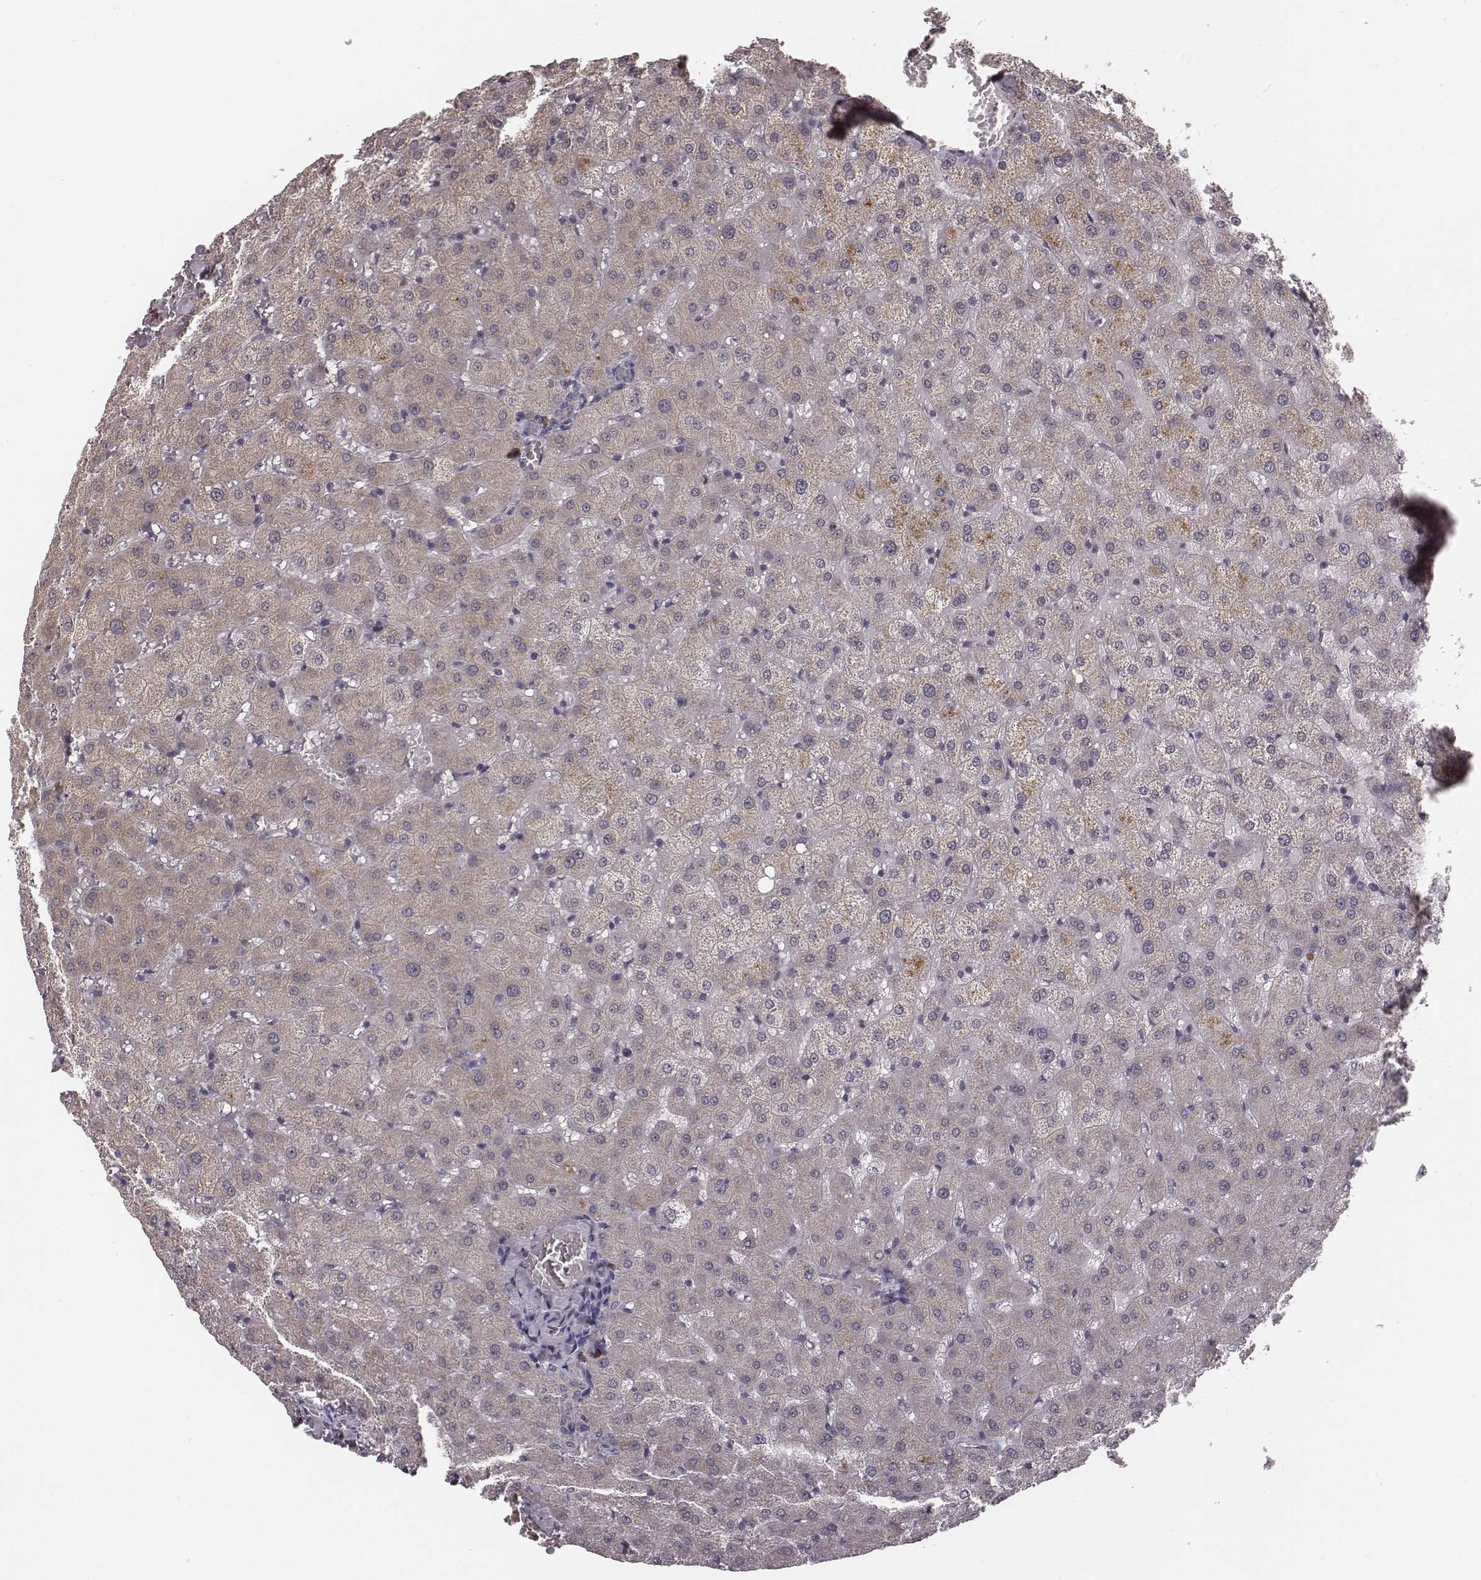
{"staining": {"intensity": "negative", "quantity": "none", "location": "none"}, "tissue": "liver", "cell_type": "Cholangiocytes", "image_type": "normal", "snomed": [{"axis": "morphology", "description": "Normal tissue, NOS"}, {"axis": "topography", "description": "Liver"}], "caption": "Micrograph shows no protein positivity in cholangiocytes of normal liver. Brightfield microscopy of immunohistochemistry stained with DAB (3,3'-diaminobenzidine) (brown) and hematoxylin (blue), captured at high magnification.", "gene": "P2RX5", "patient": {"sex": "female", "age": 50}}